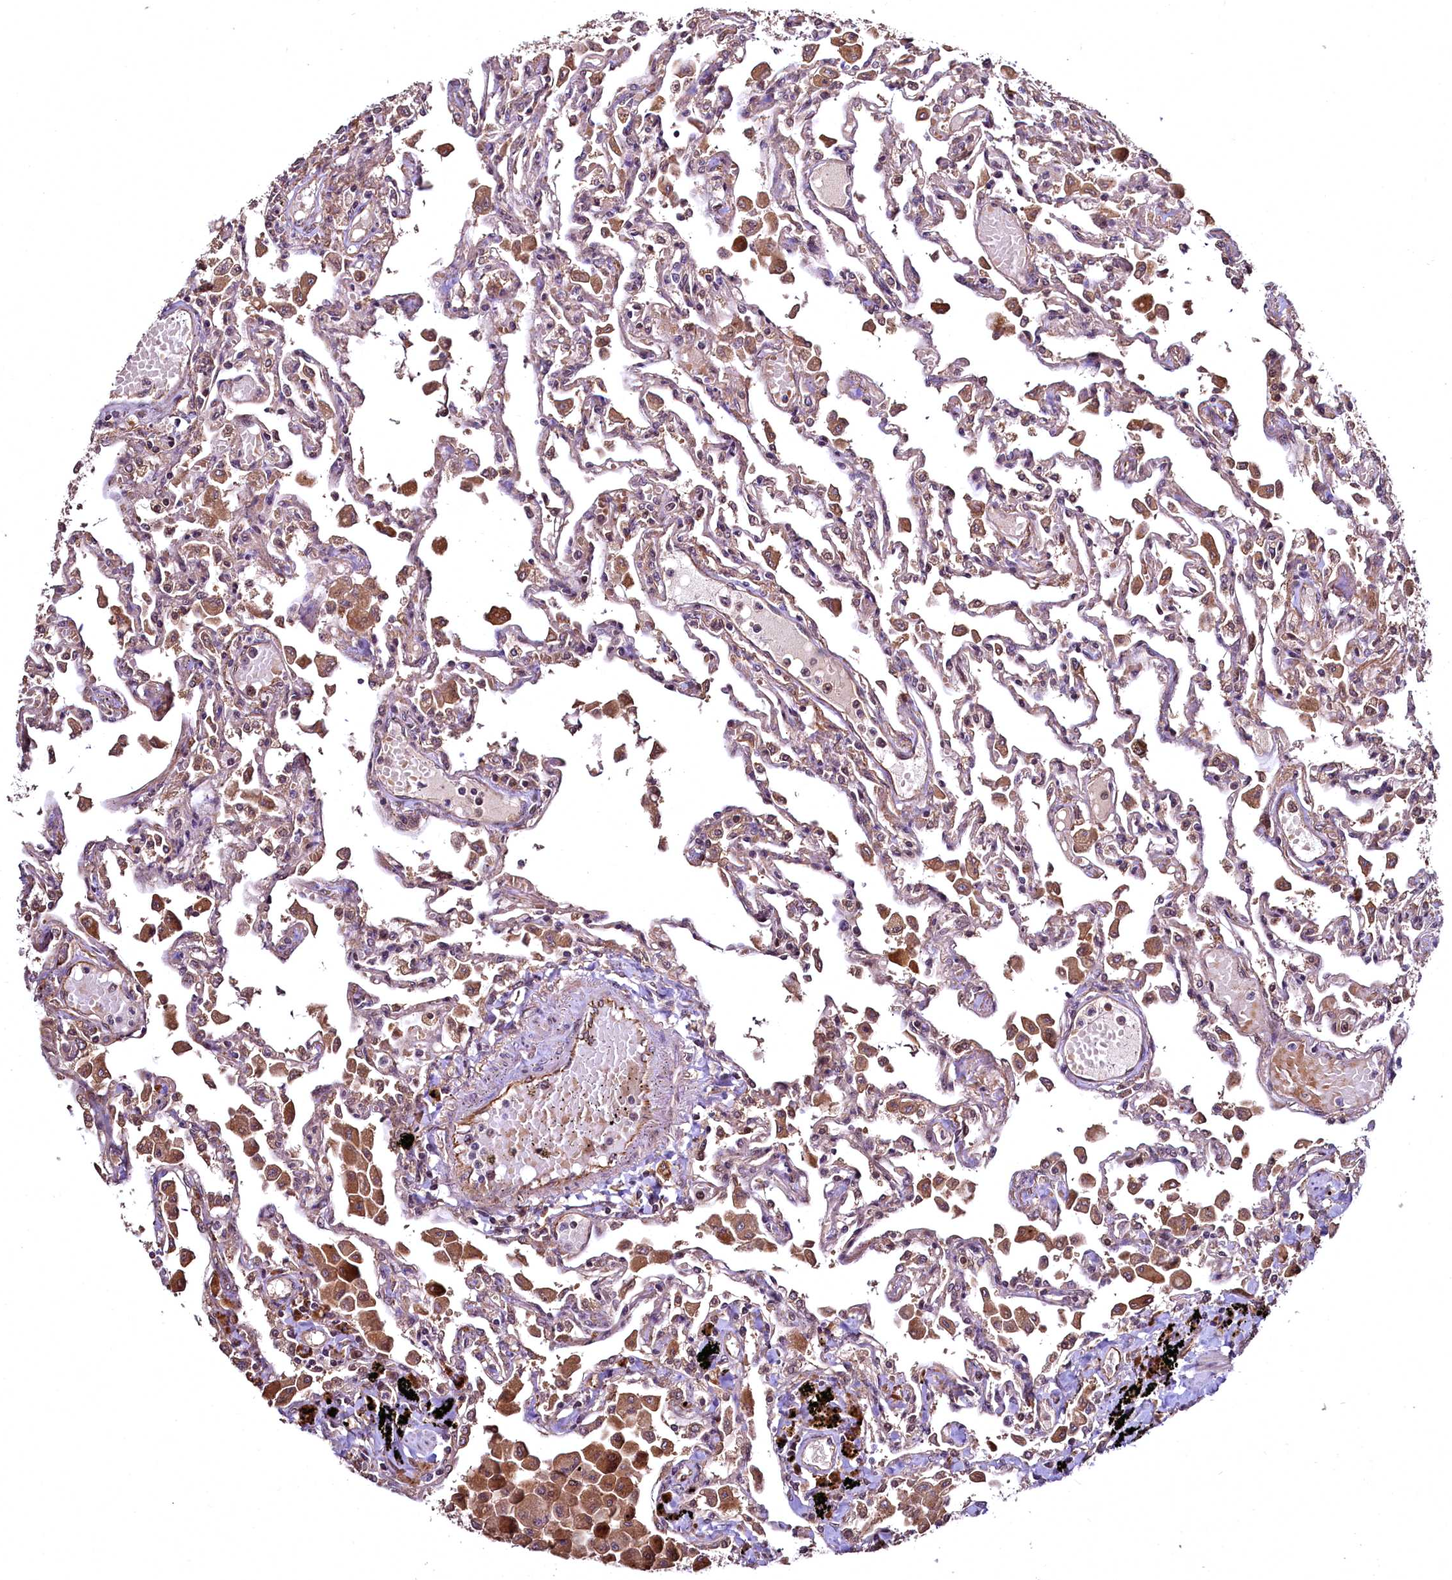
{"staining": {"intensity": "moderate", "quantity": "<25%", "location": "cytoplasmic/membranous"}, "tissue": "lung", "cell_type": "Alveolar cells", "image_type": "normal", "snomed": [{"axis": "morphology", "description": "Normal tissue, NOS"}, {"axis": "topography", "description": "Bronchus"}, {"axis": "topography", "description": "Lung"}], "caption": "Lung stained for a protein displays moderate cytoplasmic/membranous positivity in alveolar cells. (DAB = brown stain, brightfield microscopy at high magnification).", "gene": "TBCEL", "patient": {"sex": "female", "age": 49}}